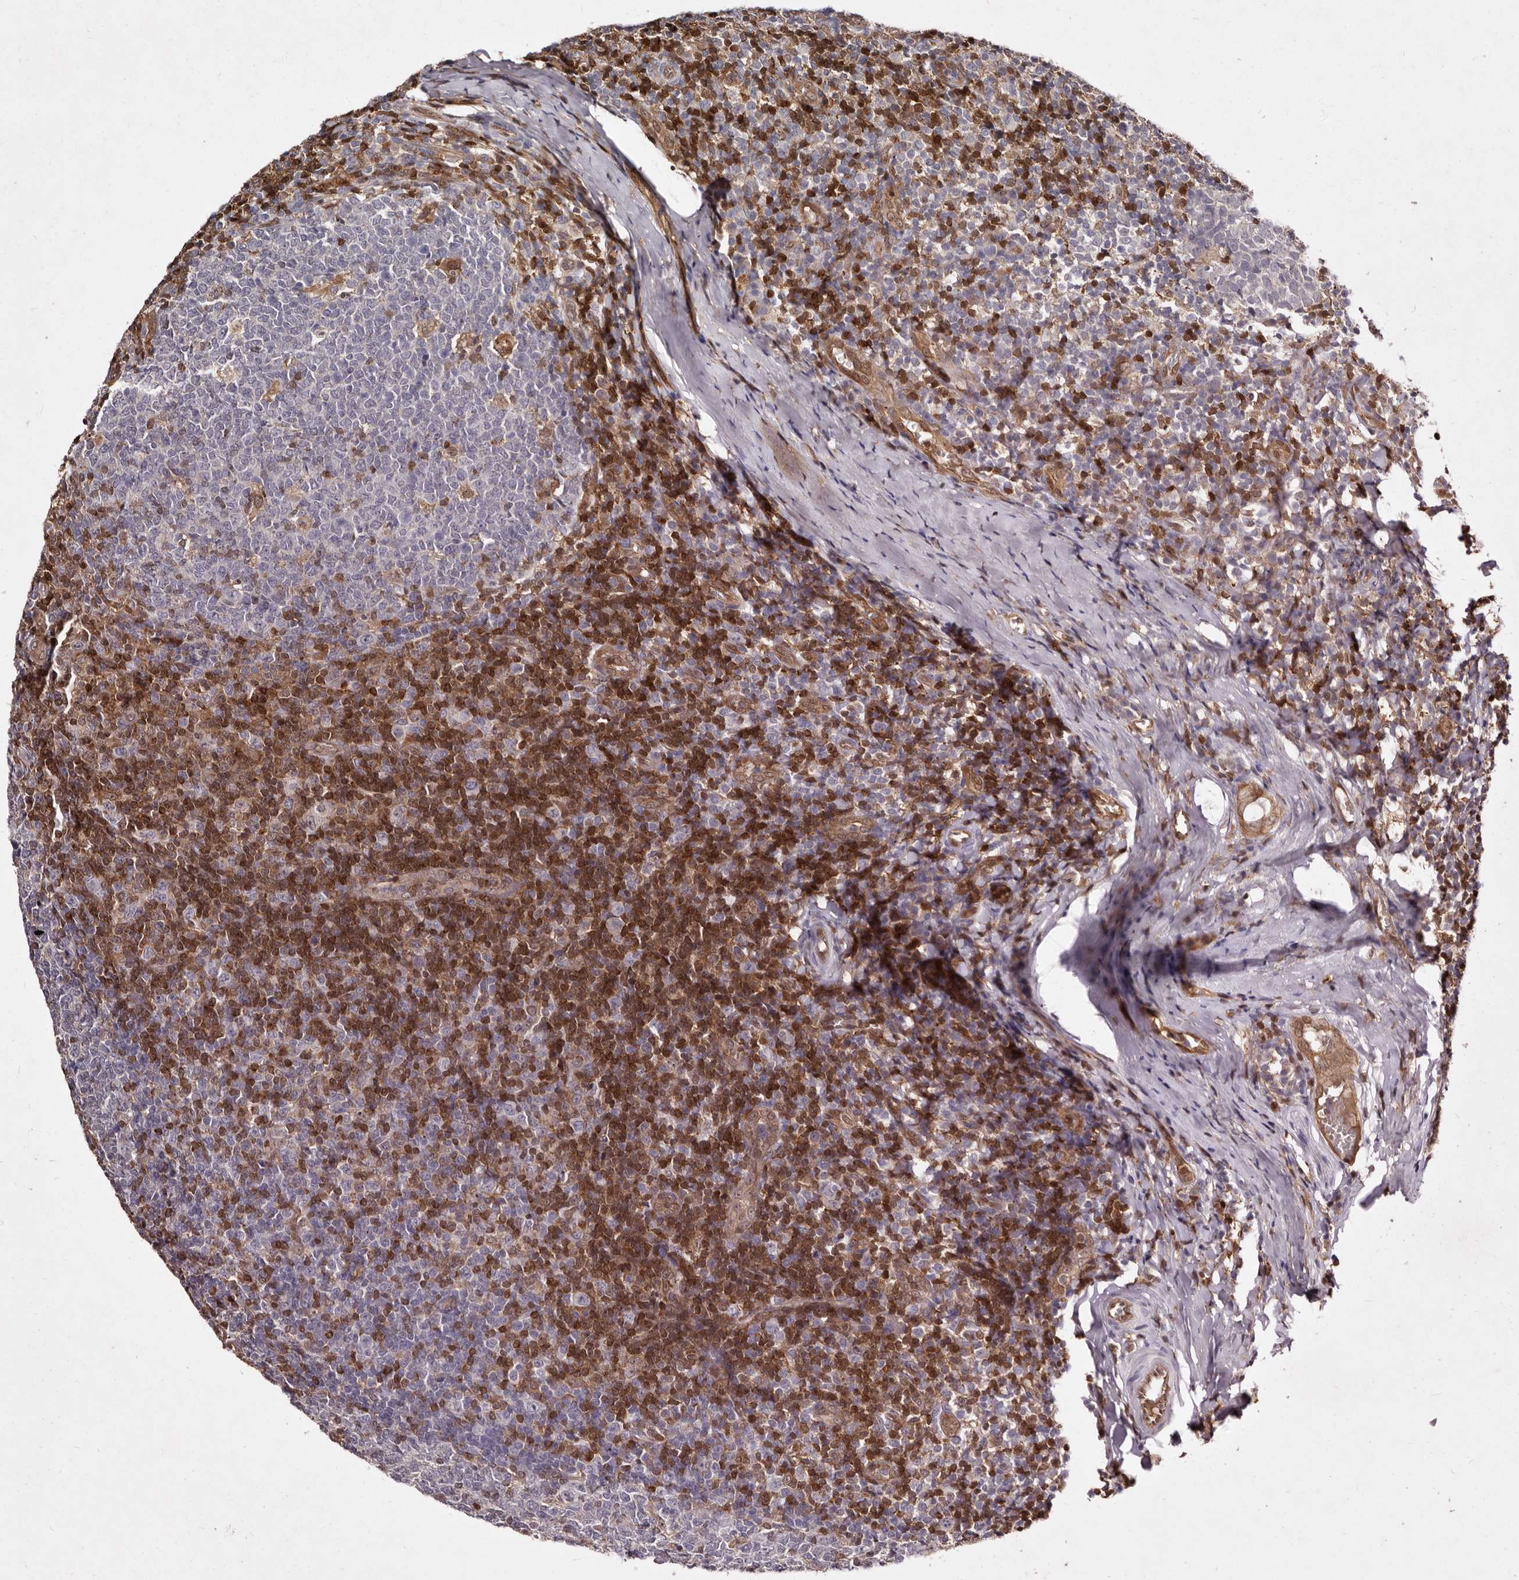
{"staining": {"intensity": "moderate", "quantity": "<25%", "location": "cytoplasmic/membranous,nuclear"}, "tissue": "tonsil", "cell_type": "Germinal center cells", "image_type": "normal", "snomed": [{"axis": "morphology", "description": "Normal tissue, NOS"}, {"axis": "topography", "description": "Tonsil"}], "caption": "High-power microscopy captured an IHC photomicrograph of normal tonsil, revealing moderate cytoplasmic/membranous,nuclear staining in about <25% of germinal center cells. The protein is shown in brown color, while the nuclei are stained blue.", "gene": "GIMAP4", "patient": {"sex": "female", "age": 19}}